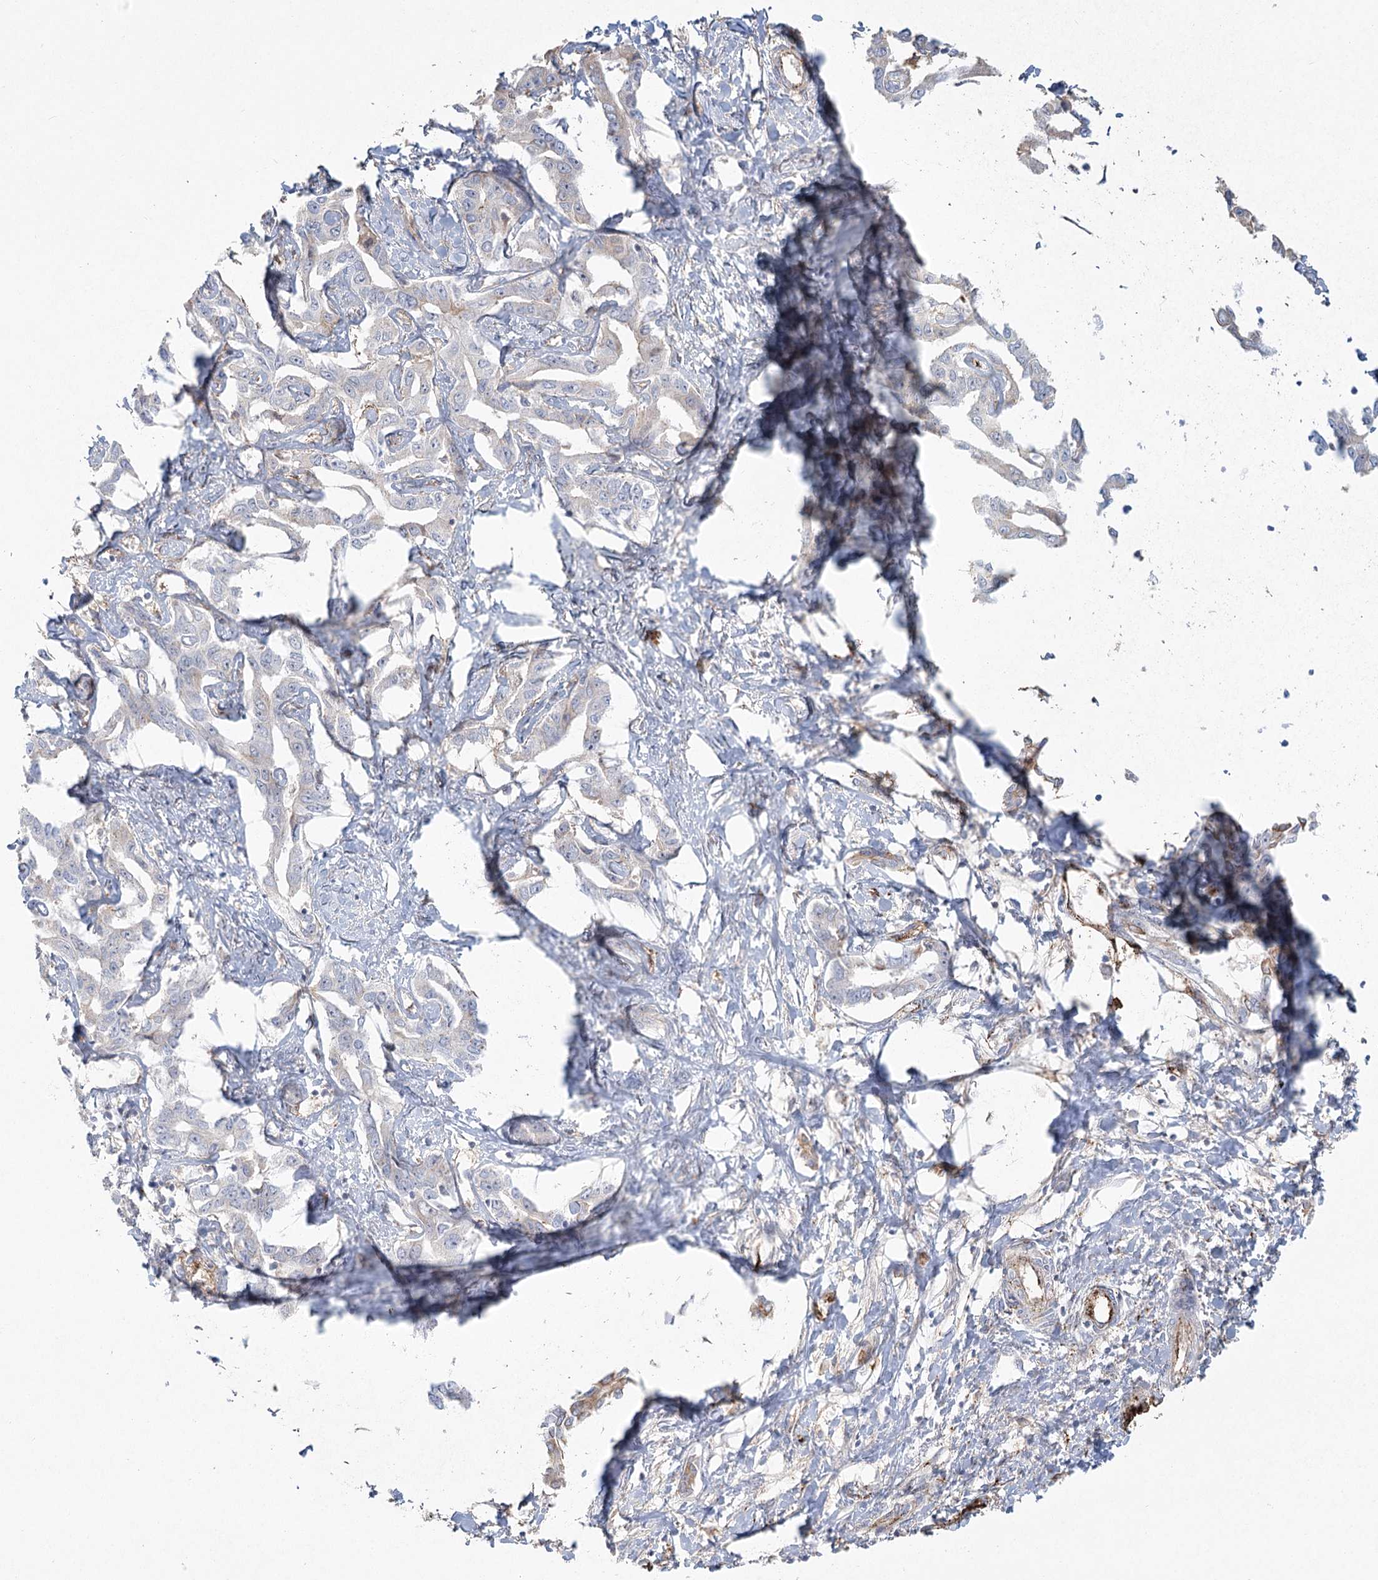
{"staining": {"intensity": "weak", "quantity": "<25%", "location": "cytoplasmic/membranous"}, "tissue": "liver cancer", "cell_type": "Tumor cells", "image_type": "cancer", "snomed": [{"axis": "morphology", "description": "Cholangiocarcinoma"}, {"axis": "topography", "description": "Liver"}], "caption": "High power microscopy image of an IHC photomicrograph of liver cancer (cholangiocarcinoma), revealing no significant positivity in tumor cells.", "gene": "KBTBD4", "patient": {"sex": "male", "age": 59}}